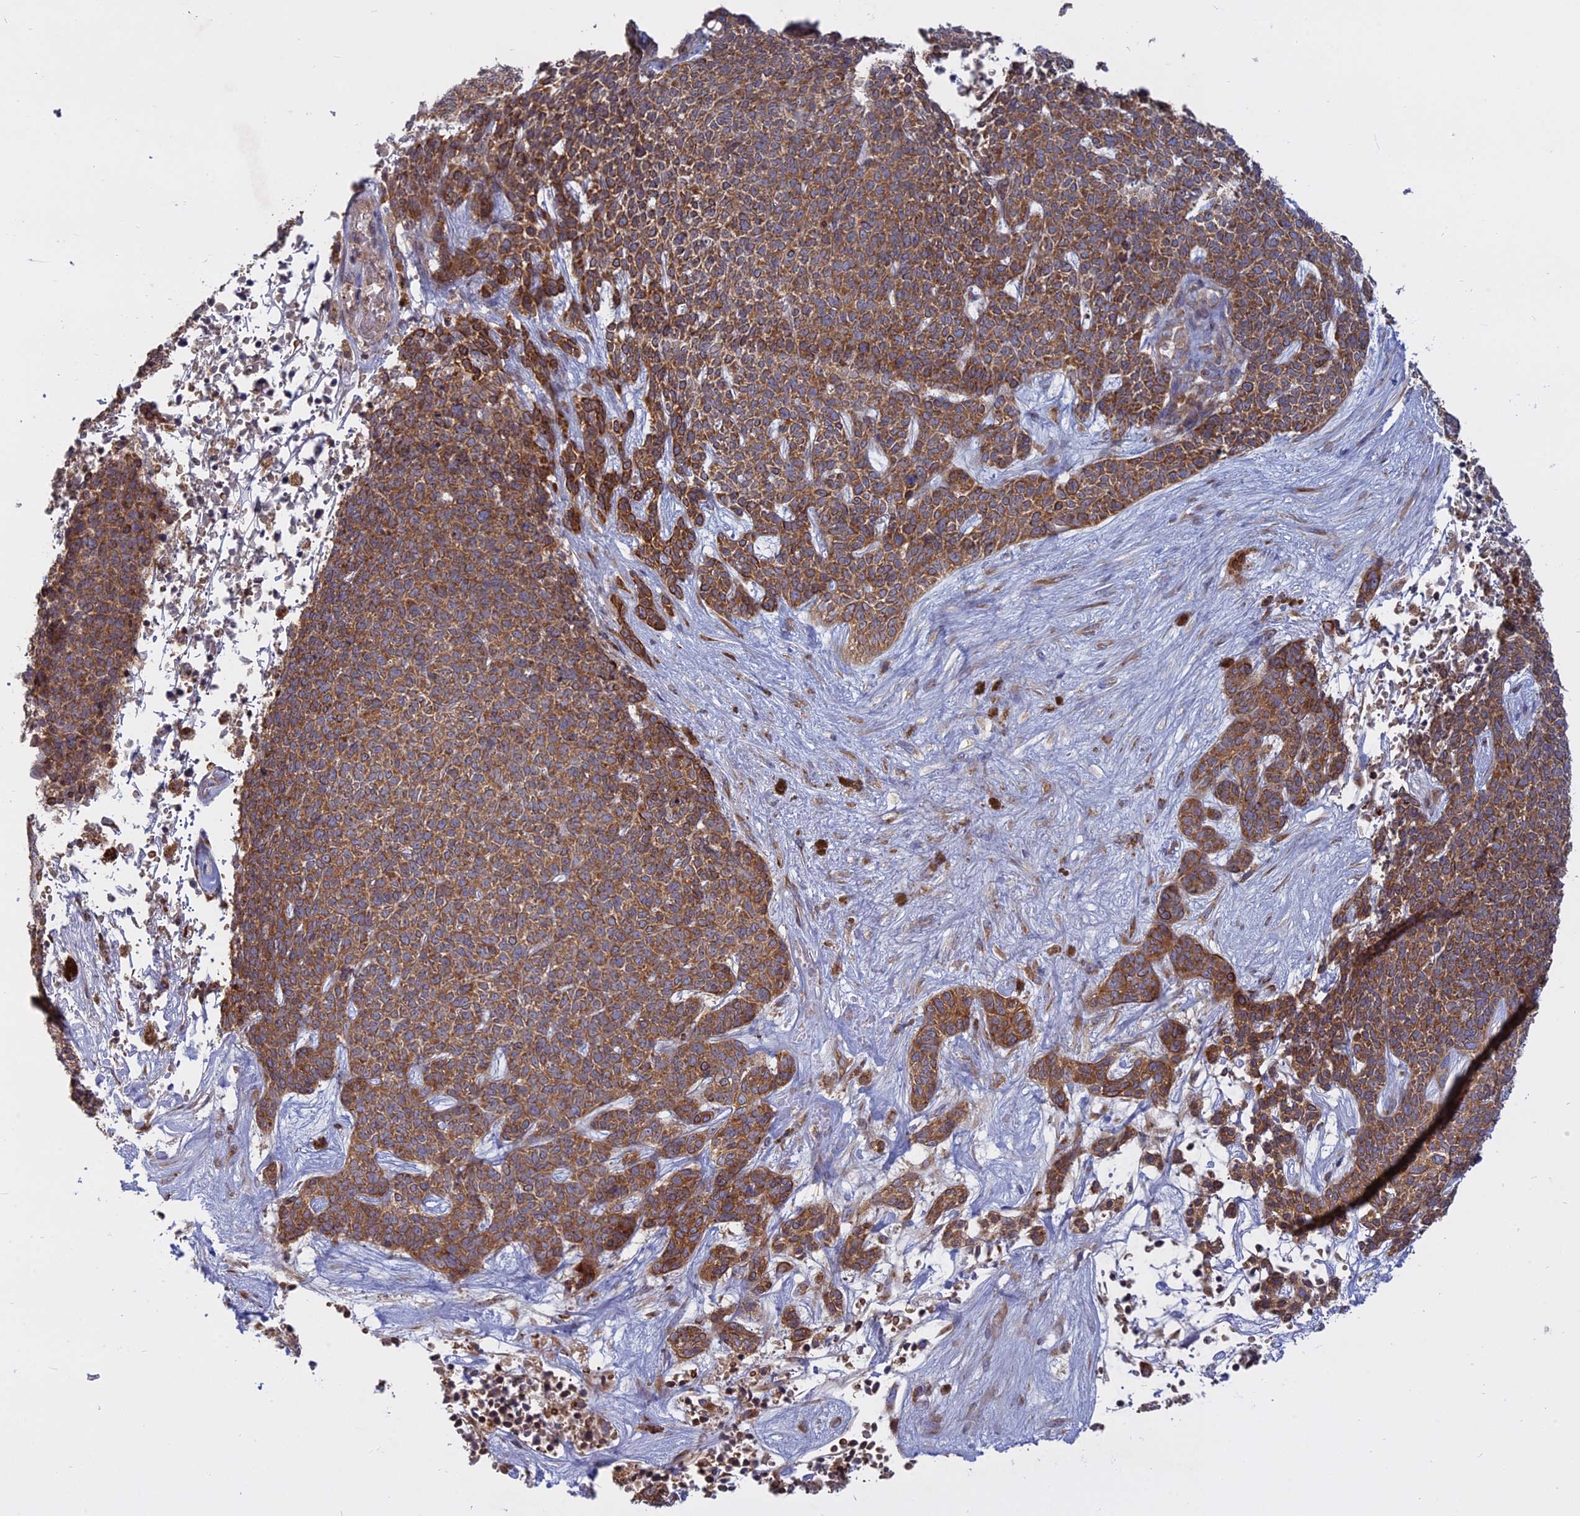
{"staining": {"intensity": "moderate", "quantity": ">75%", "location": "cytoplasmic/membranous"}, "tissue": "skin cancer", "cell_type": "Tumor cells", "image_type": "cancer", "snomed": [{"axis": "morphology", "description": "Basal cell carcinoma"}, {"axis": "topography", "description": "Skin"}], "caption": "Immunohistochemical staining of skin cancer (basal cell carcinoma) exhibits medium levels of moderate cytoplasmic/membranous positivity in approximately >75% of tumor cells. The staining was performed using DAB to visualize the protein expression in brown, while the nuclei were stained in blue with hematoxylin (Magnification: 20x).", "gene": "TMEM208", "patient": {"sex": "female", "age": 84}}